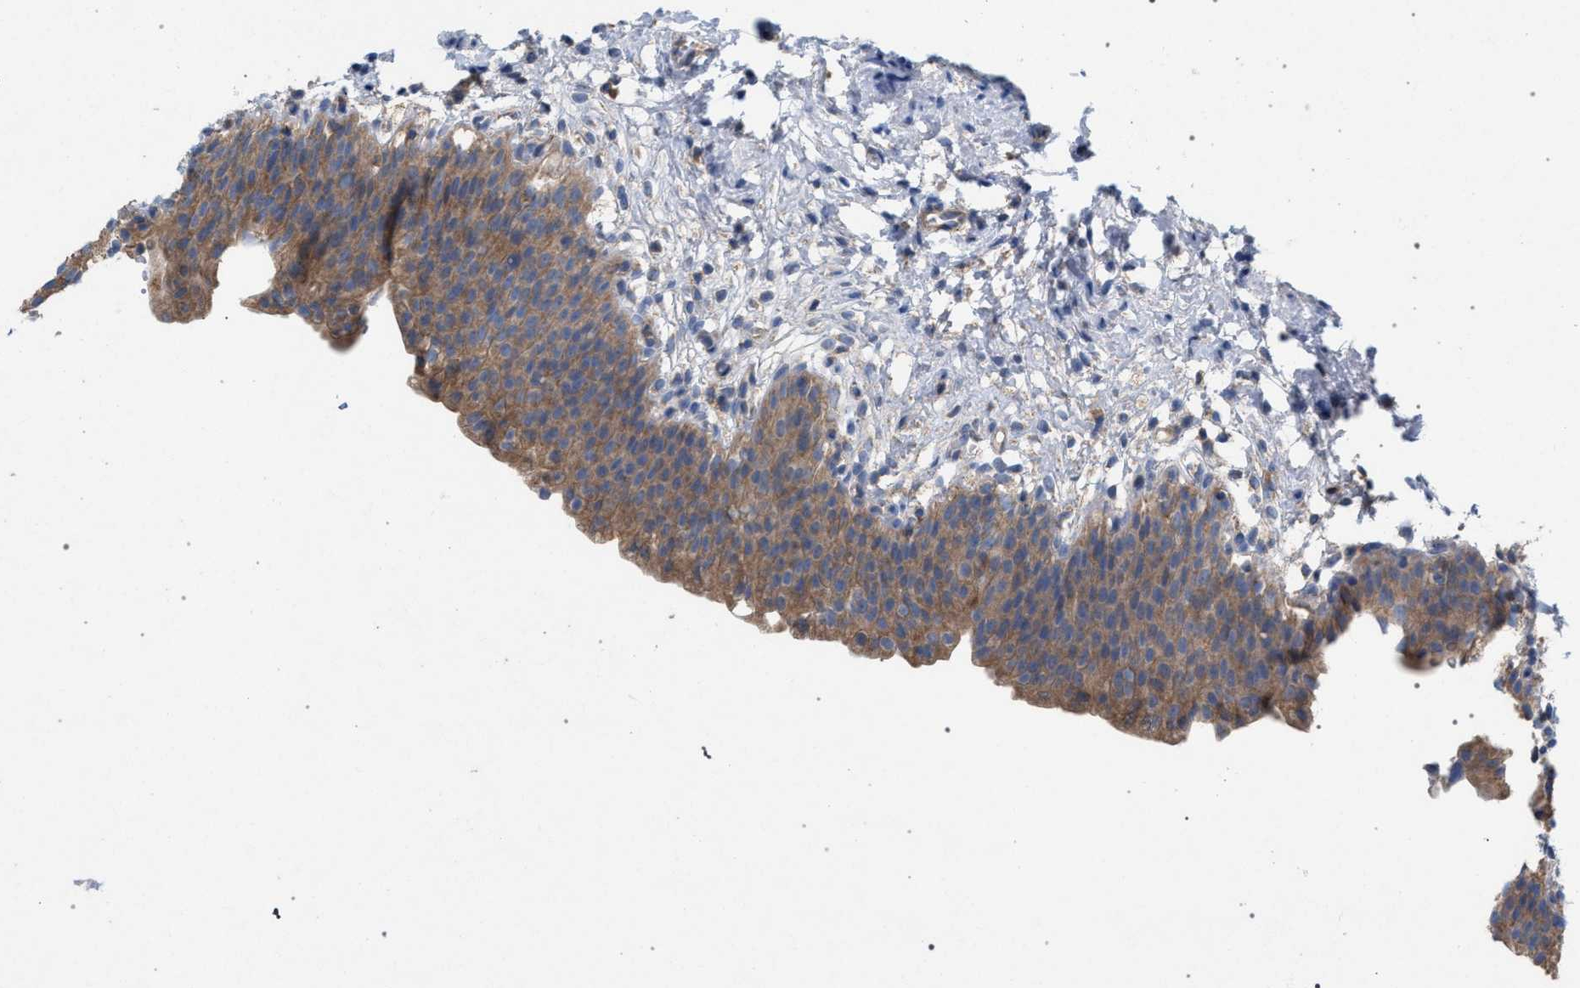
{"staining": {"intensity": "moderate", "quantity": ">75%", "location": "cytoplasmic/membranous"}, "tissue": "urinary bladder", "cell_type": "Urothelial cells", "image_type": "normal", "snomed": [{"axis": "morphology", "description": "Normal tissue, NOS"}, {"axis": "topography", "description": "Urinary bladder"}], "caption": "High-power microscopy captured an immunohistochemistry micrograph of benign urinary bladder, revealing moderate cytoplasmic/membranous expression in approximately >75% of urothelial cells. (IHC, brightfield microscopy, high magnification).", "gene": "VPS13A", "patient": {"sex": "male", "age": 37}}